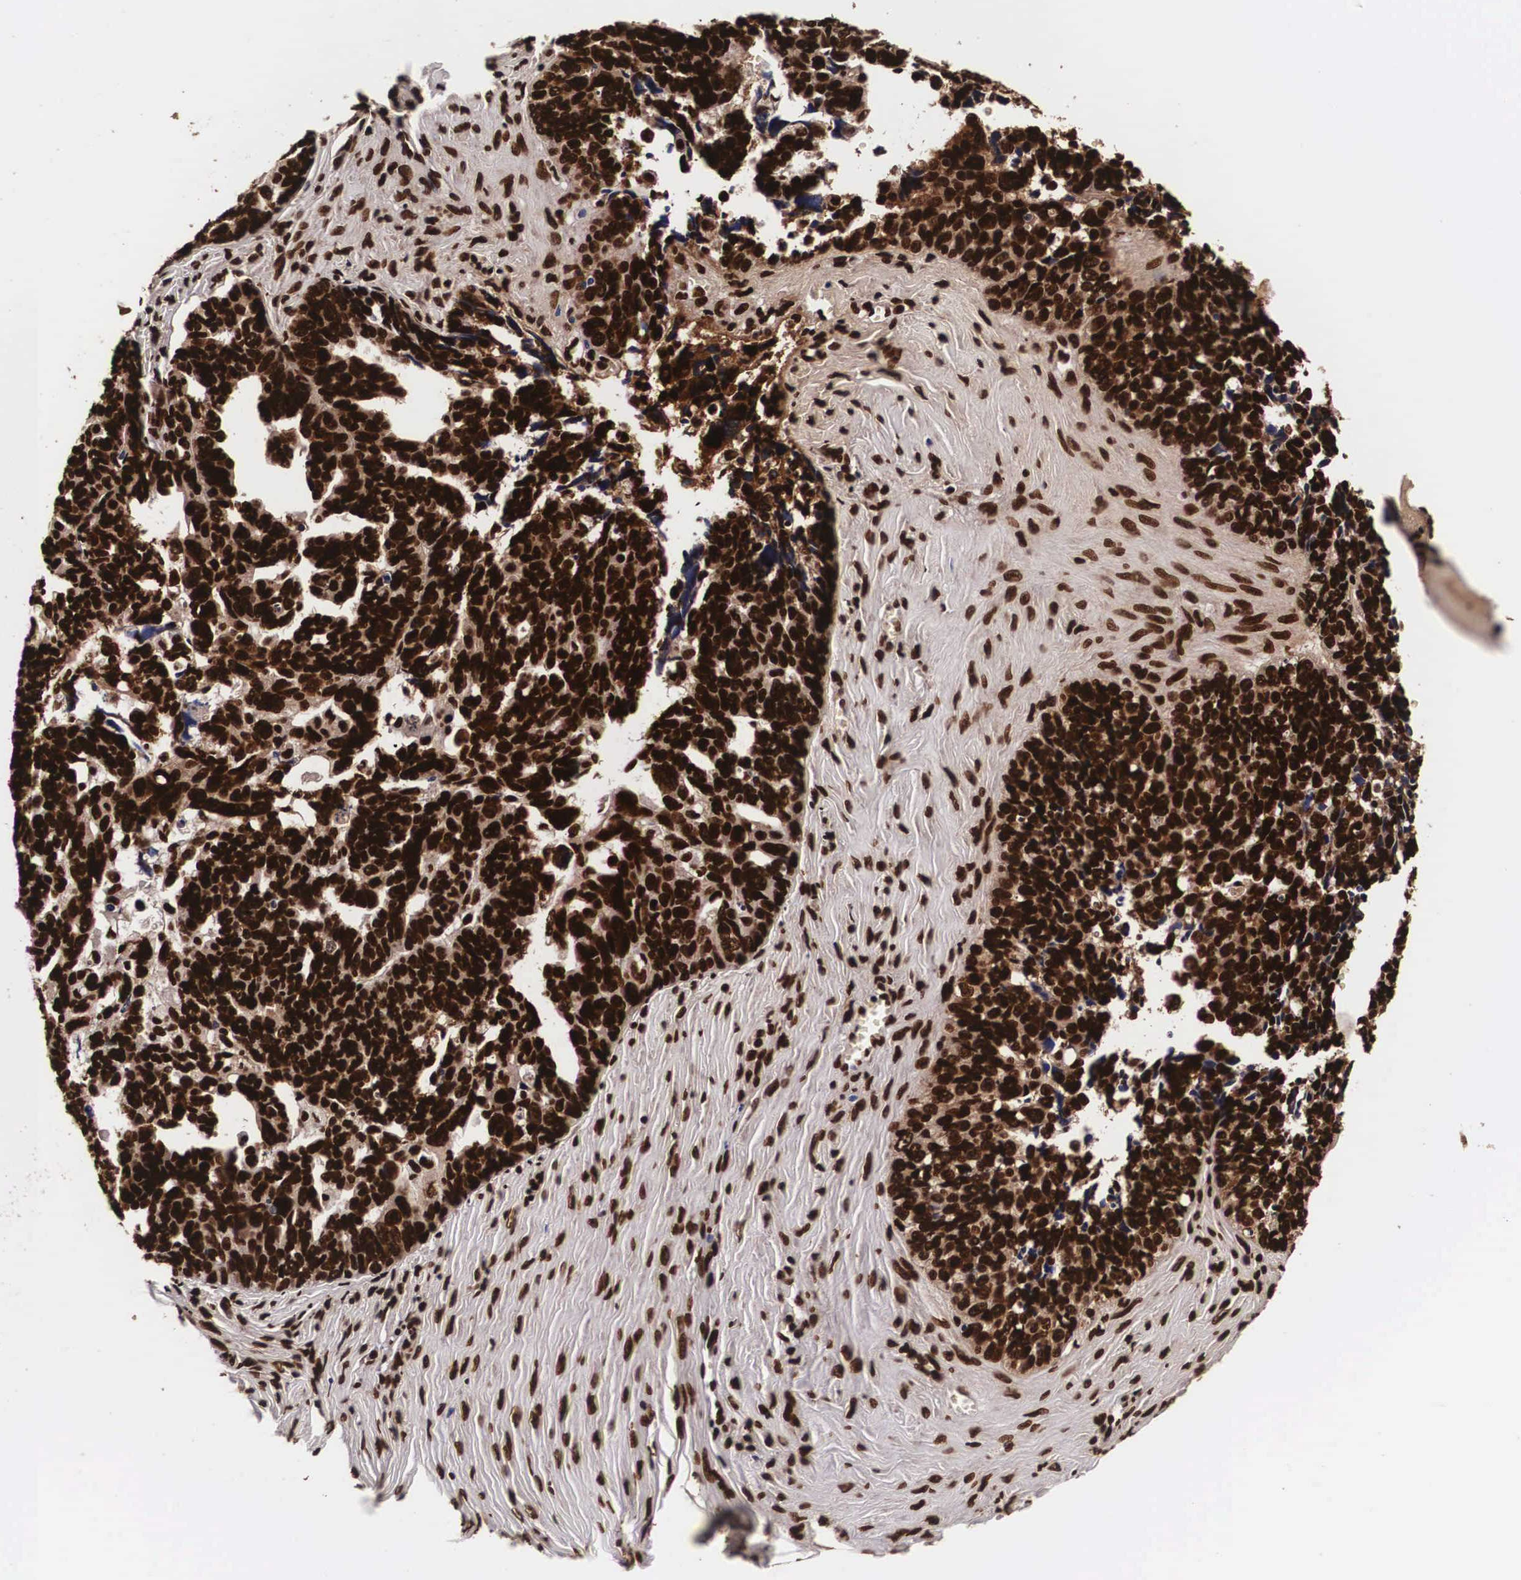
{"staining": {"intensity": "strong", "quantity": ">75%", "location": "cytoplasmic/membranous,nuclear"}, "tissue": "ovarian cancer", "cell_type": "Tumor cells", "image_type": "cancer", "snomed": [{"axis": "morphology", "description": "Cystadenocarcinoma, serous, NOS"}, {"axis": "topography", "description": "Ovary"}], "caption": "High-power microscopy captured an immunohistochemistry image of ovarian cancer (serous cystadenocarcinoma), revealing strong cytoplasmic/membranous and nuclear expression in about >75% of tumor cells.", "gene": "PABPN1", "patient": {"sex": "female", "age": 77}}